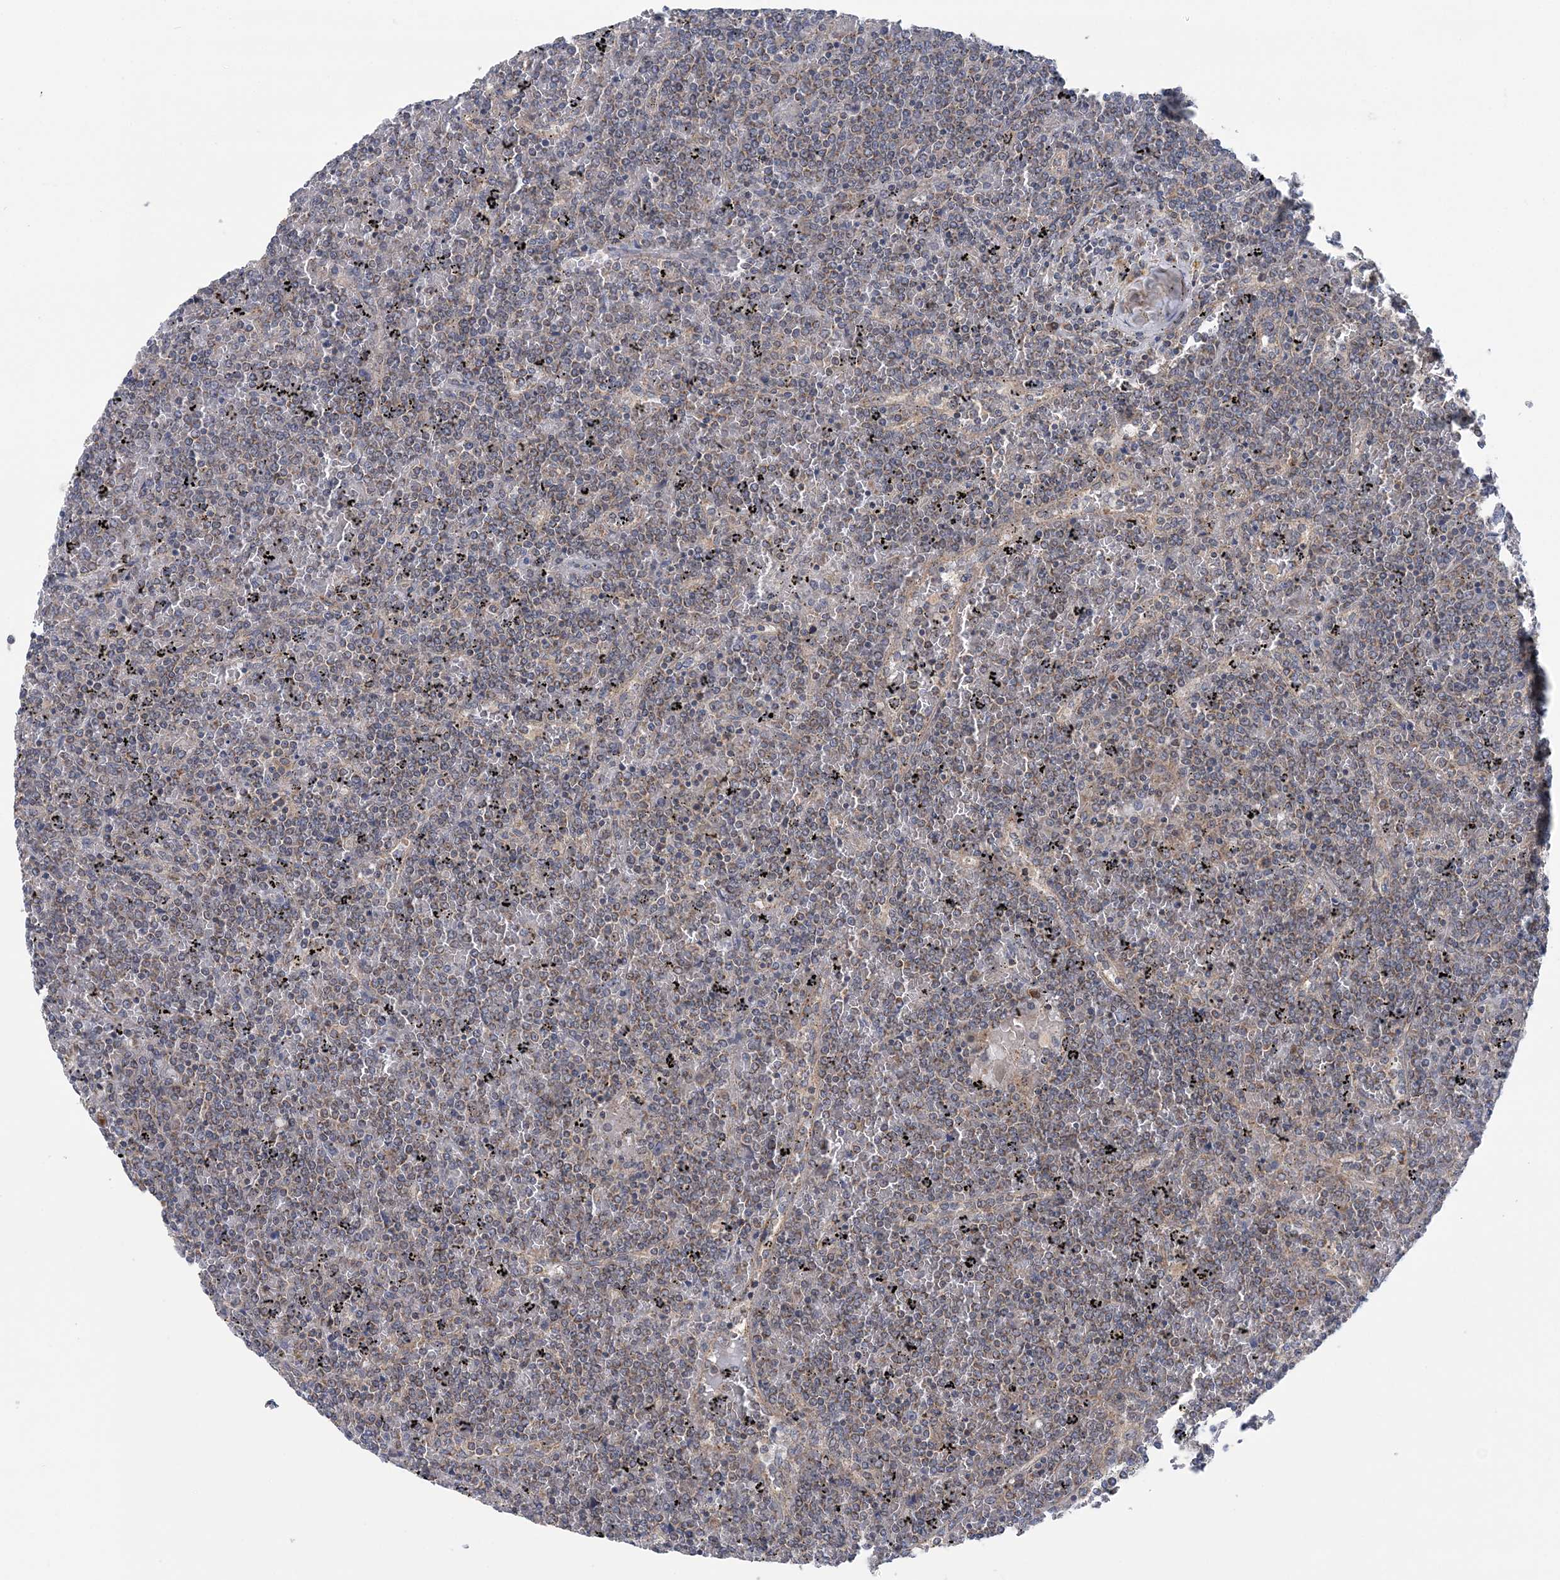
{"staining": {"intensity": "weak", "quantity": "25%-75%", "location": "cytoplasmic/membranous"}, "tissue": "lymphoma", "cell_type": "Tumor cells", "image_type": "cancer", "snomed": [{"axis": "morphology", "description": "Malignant lymphoma, non-Hodgkin's type, Low grade"}, {"axis": "topography", "description": "Spleen"}], "caption": "A brown stain highlights weak cytoplasmic/membranous positivity of a protein in low-grade malignant lymphoma, non-Hodgkin's type tumor cells.", "gene": "COPE", "patient": {"sex": "female", "age": 19}}